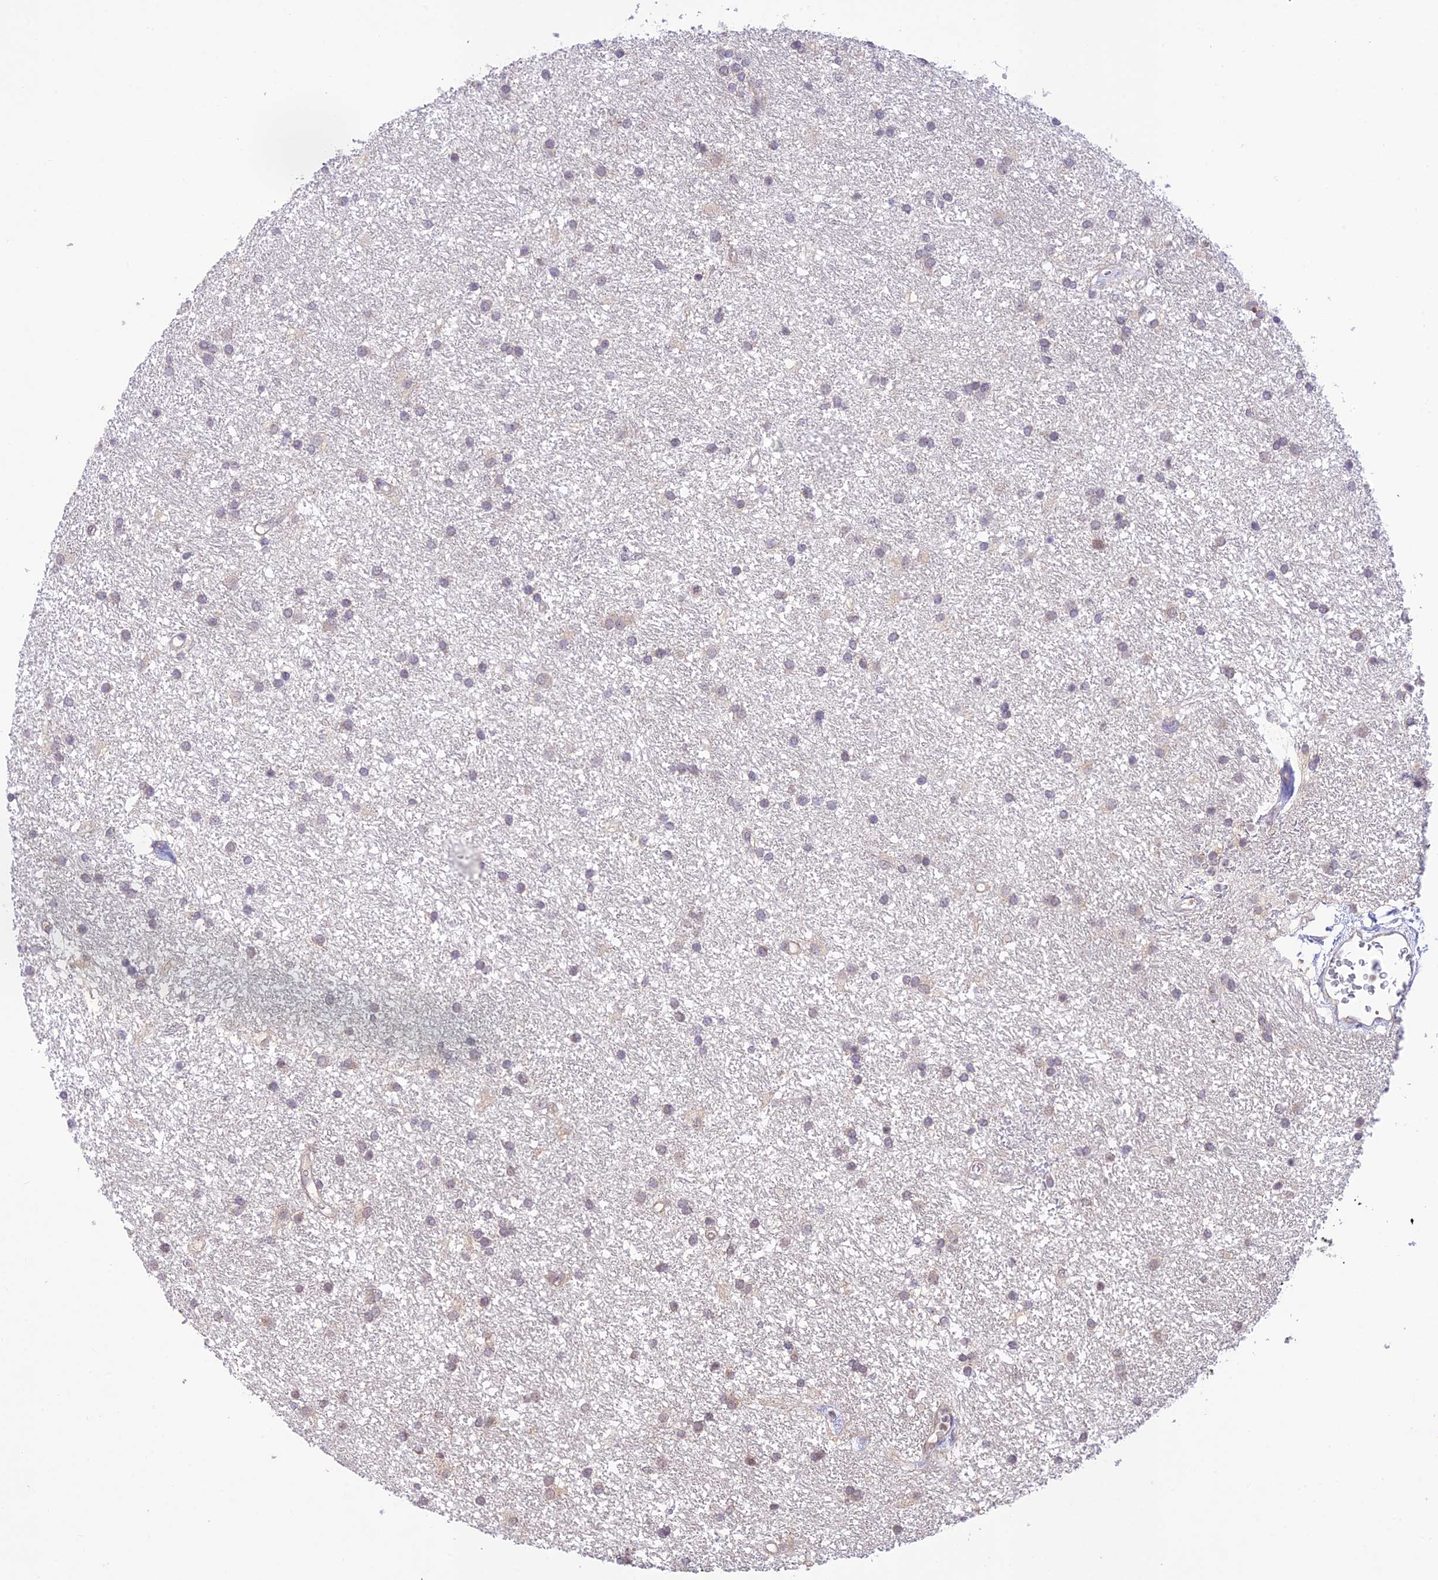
{"staining": {"intensity": "weak", "quantity": "<25%", "location": "cytoplasmic/membranous"}, "tissue": "glioma", "cell_type": "Tumor cells", "image_type": "cancer", "snomed": [{"axis": "morphology", "description": "Glioma, malignant, High grade"}, {"axis": "topography", "description": "Brain"}], "caption": "Human malignant glioma (high-grade) stained for a protein using IHC reveals no staining in tumor cells.", "gene": "TEKT1", "patient": {"sex": "male", "age": 77}}